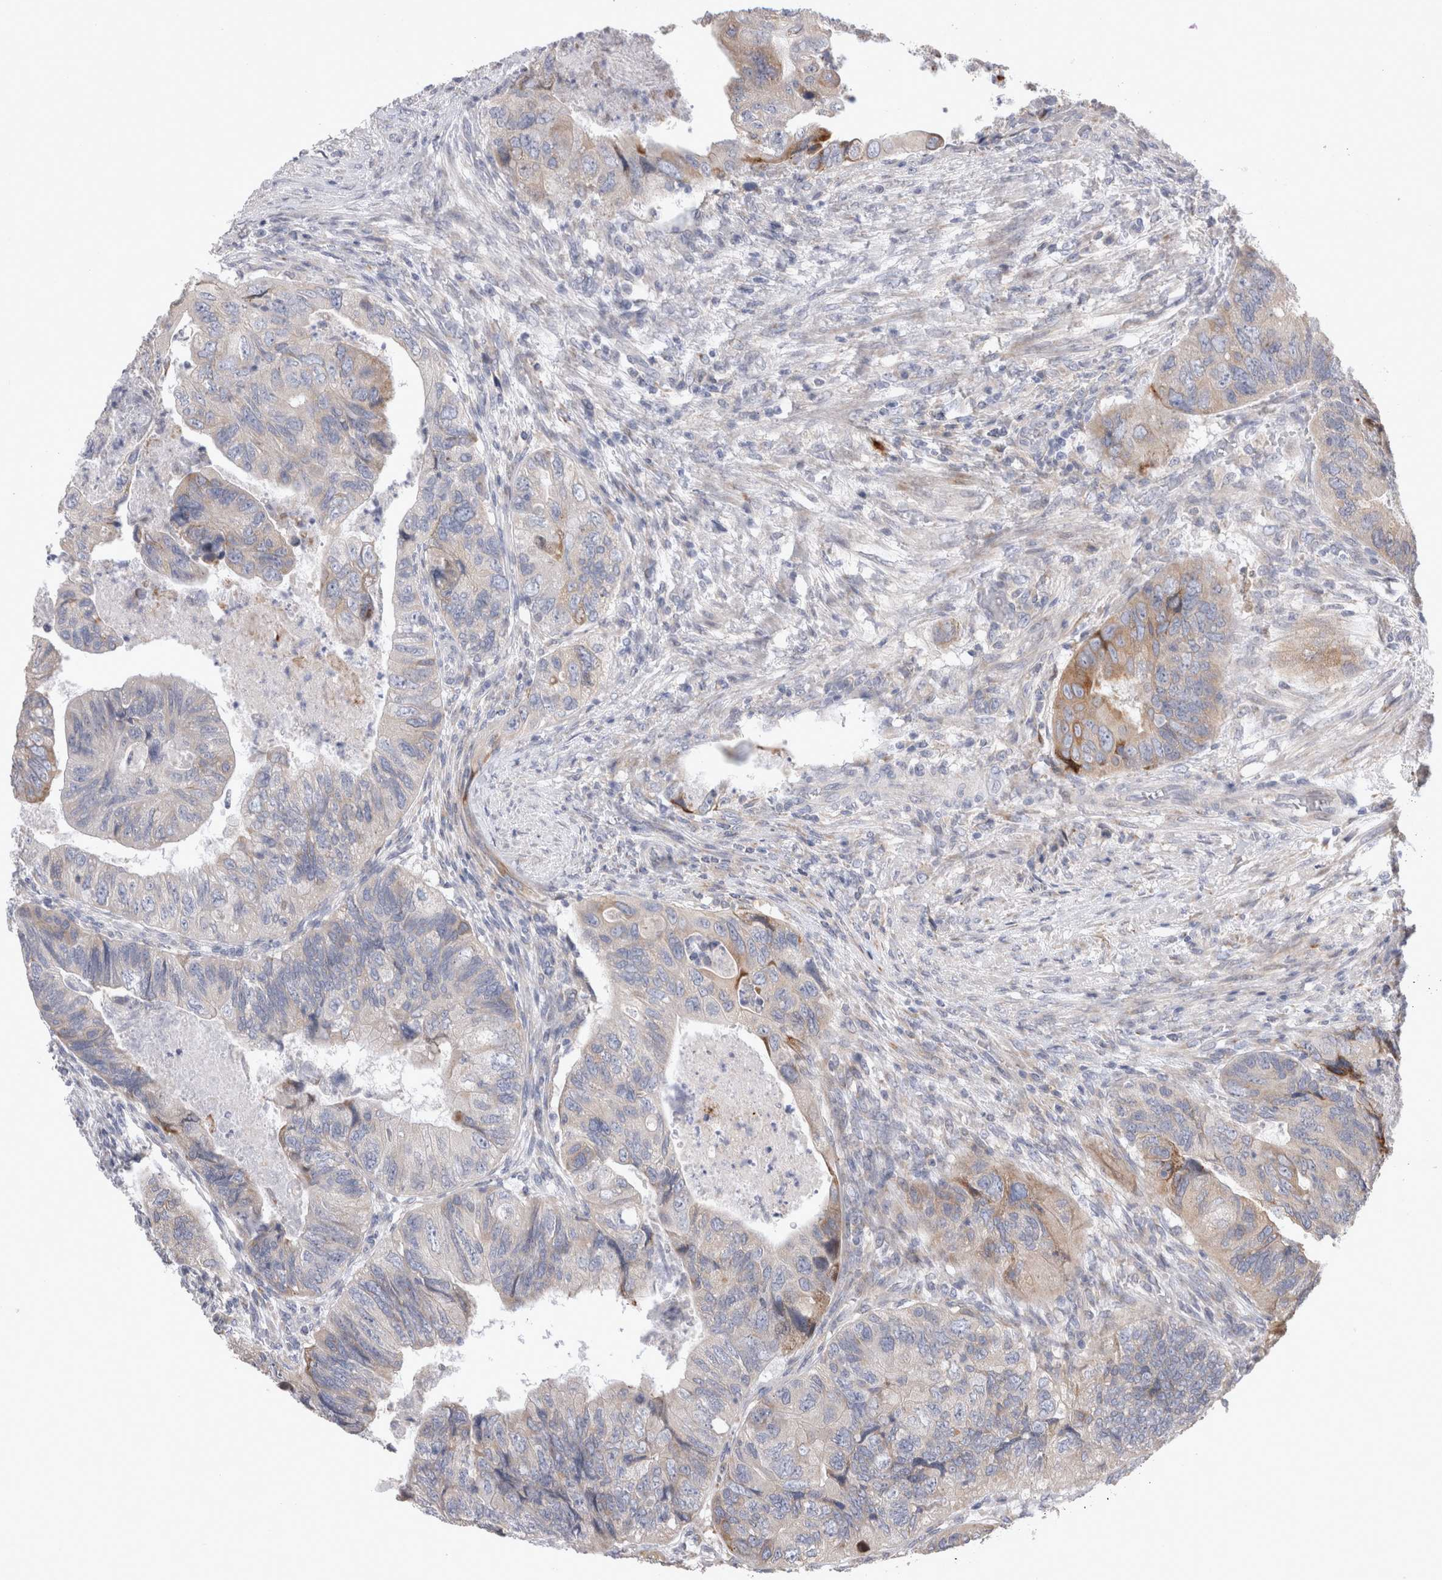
{"staining": {"intensity": "weak", "quantity": "<25%", "location": "cytoplasmic/membranous"}, "tissue": "colorectal cancer", "cell_type": "Tumor cells", "image_type": "cancer", "snomed": [{"axis": "morphology", "description": "Adenocarcinoma, NOS"}, {"axis": "topography", "description": "Rectum"}], "caption": "Protein analysis of colorectal cancer (adenocarcinoma) shows no significant expression in tumor cells. (DAB (3,3'-diaminobenzidine) immunohistochemistry (IHC) with hematoxylin counter stain).", "gene": "TRMT9B", "patient": {"sex": "male", "age": 63}}